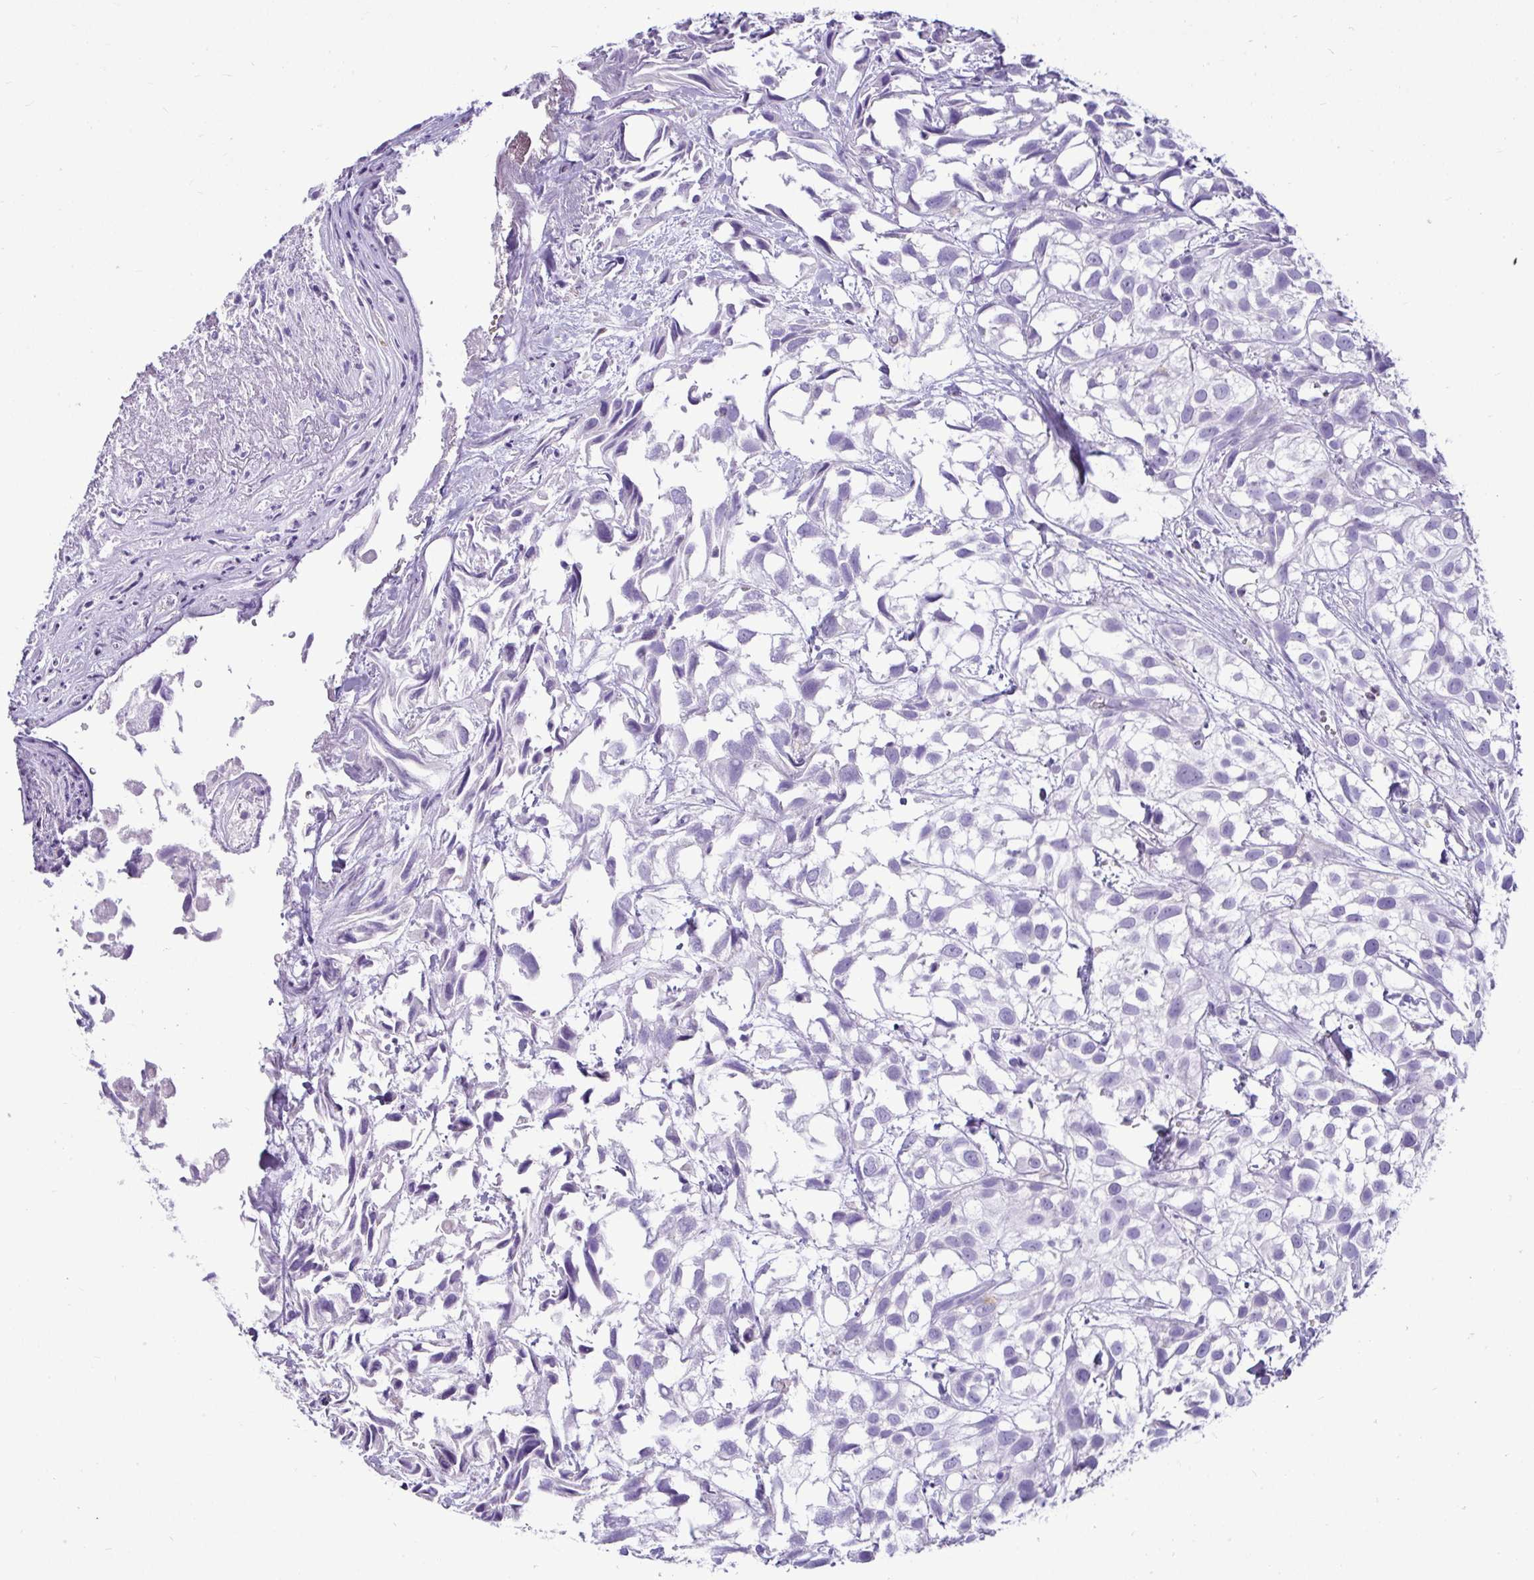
{"staining": {"intensity": "negative", "quantity": "none", "location": "none"}, "tissue": "urothelial cancer", "cell_type": "Tumor cells", "image_type": "cancer", "snomed": [{"axis": "morphology", "description": "Urothelial carcinoma, High grade"}, {"axis": "topography", "description": "Urinary bladder"}], "caption": "Immunohistochemistry (IHC) of human high-grade urothelial carcinoma shows no expression in tumor cells. The staining is performed using DAB (3,3'-diaminobenzidine) brown chromogen with nuclei counter-stained in using hematoxylin.", "gene": "CTSZ", "patient": {"sex": "male", "age": 56}}